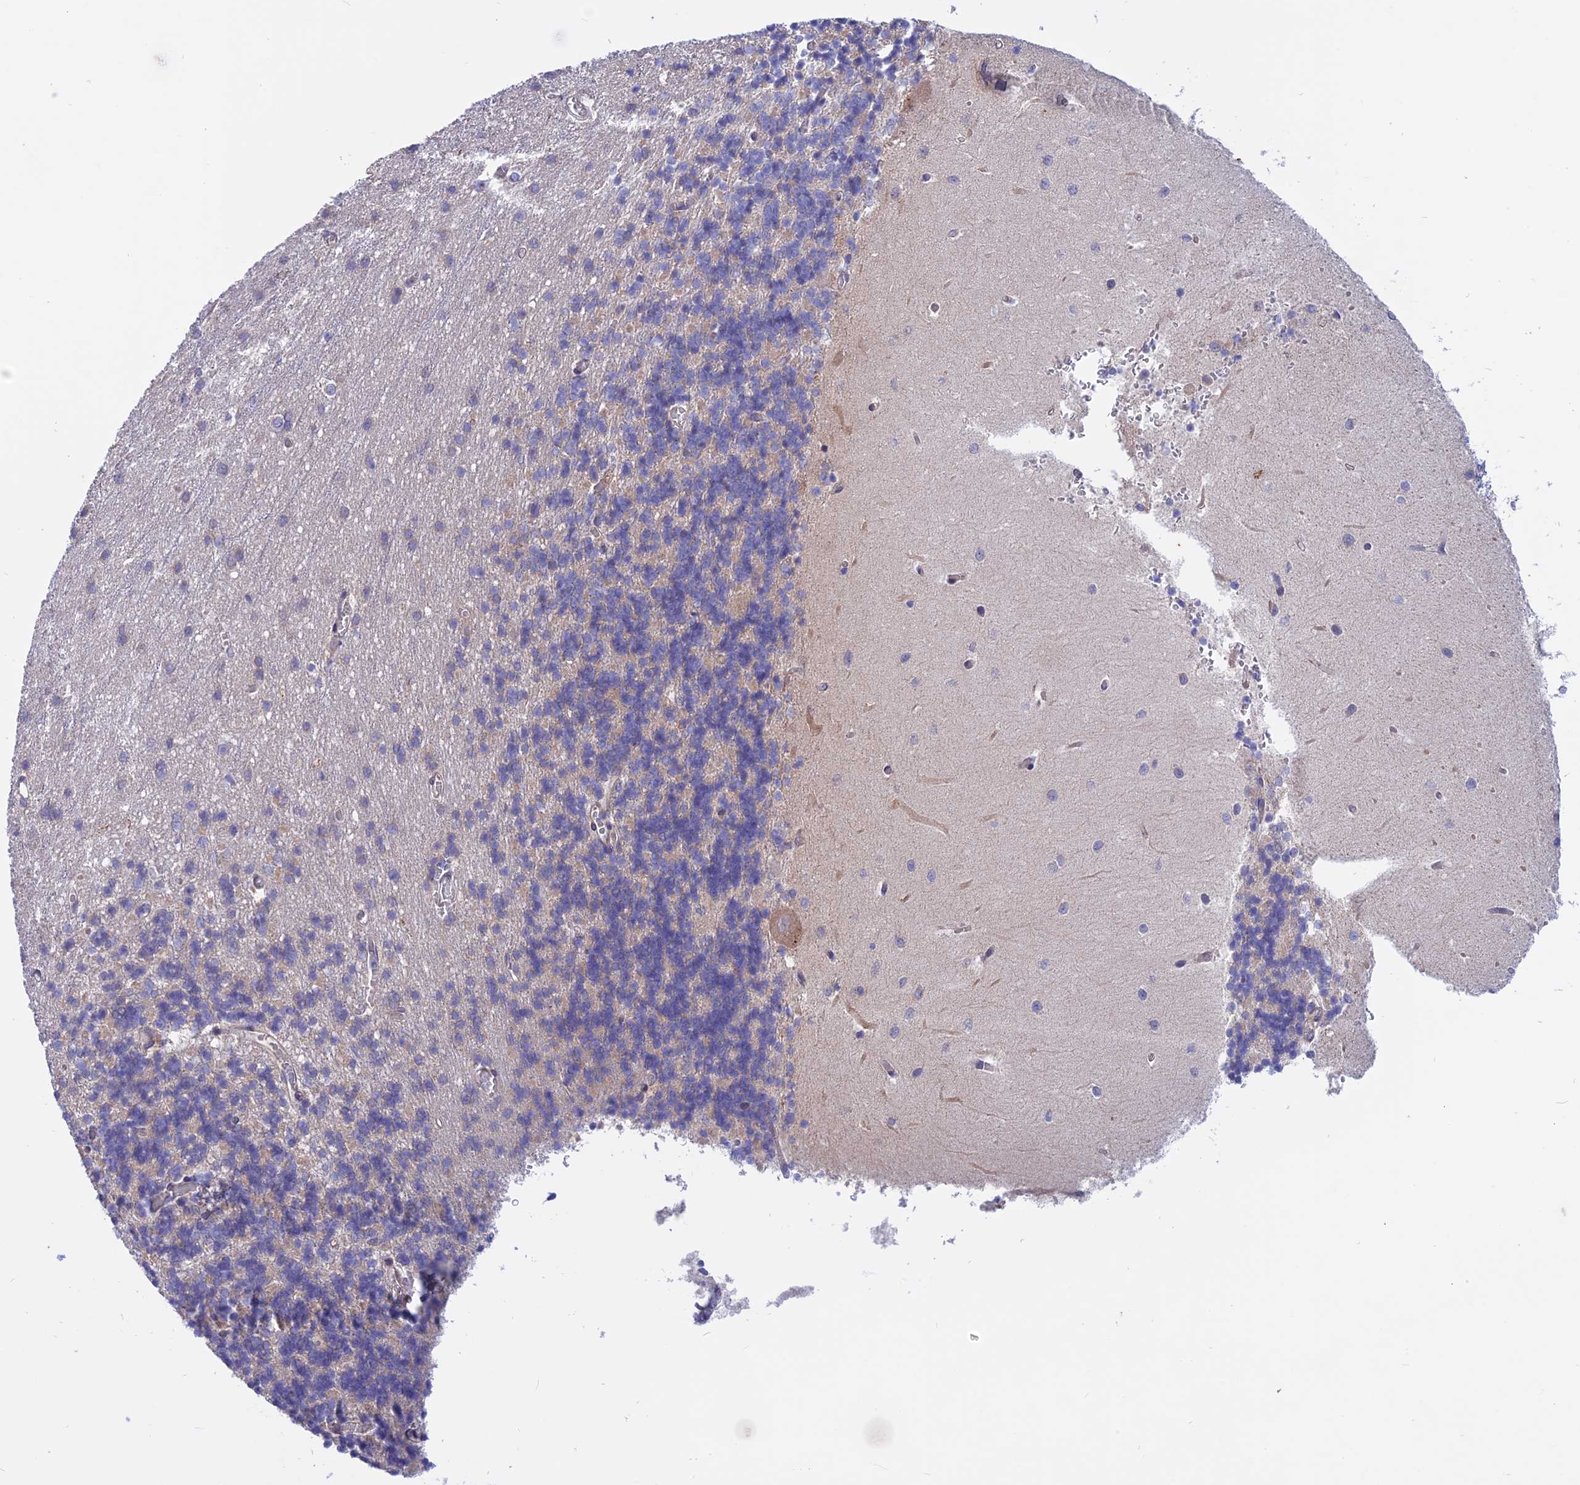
{"staining": {"intensity": "weak", "quantity": "<25%", "location": "cytoplasmic/membranous"}, "tissue": "cerebellum", "cell_type": "Cells in granular layer", "image_type": "normal", "snomed": [{"axis": "morphology", "description": "Normal tissue, NOS"}, {"axis": "topography", "description": "Cerebellum"}], "caption": "This is an immunohistochemistry (IHC) photomicrograph of normal cerebellum. There is no staining in cells in granular layer.", "gene": "HYCC1", "patient": {"sex": "male", "age": 37}}